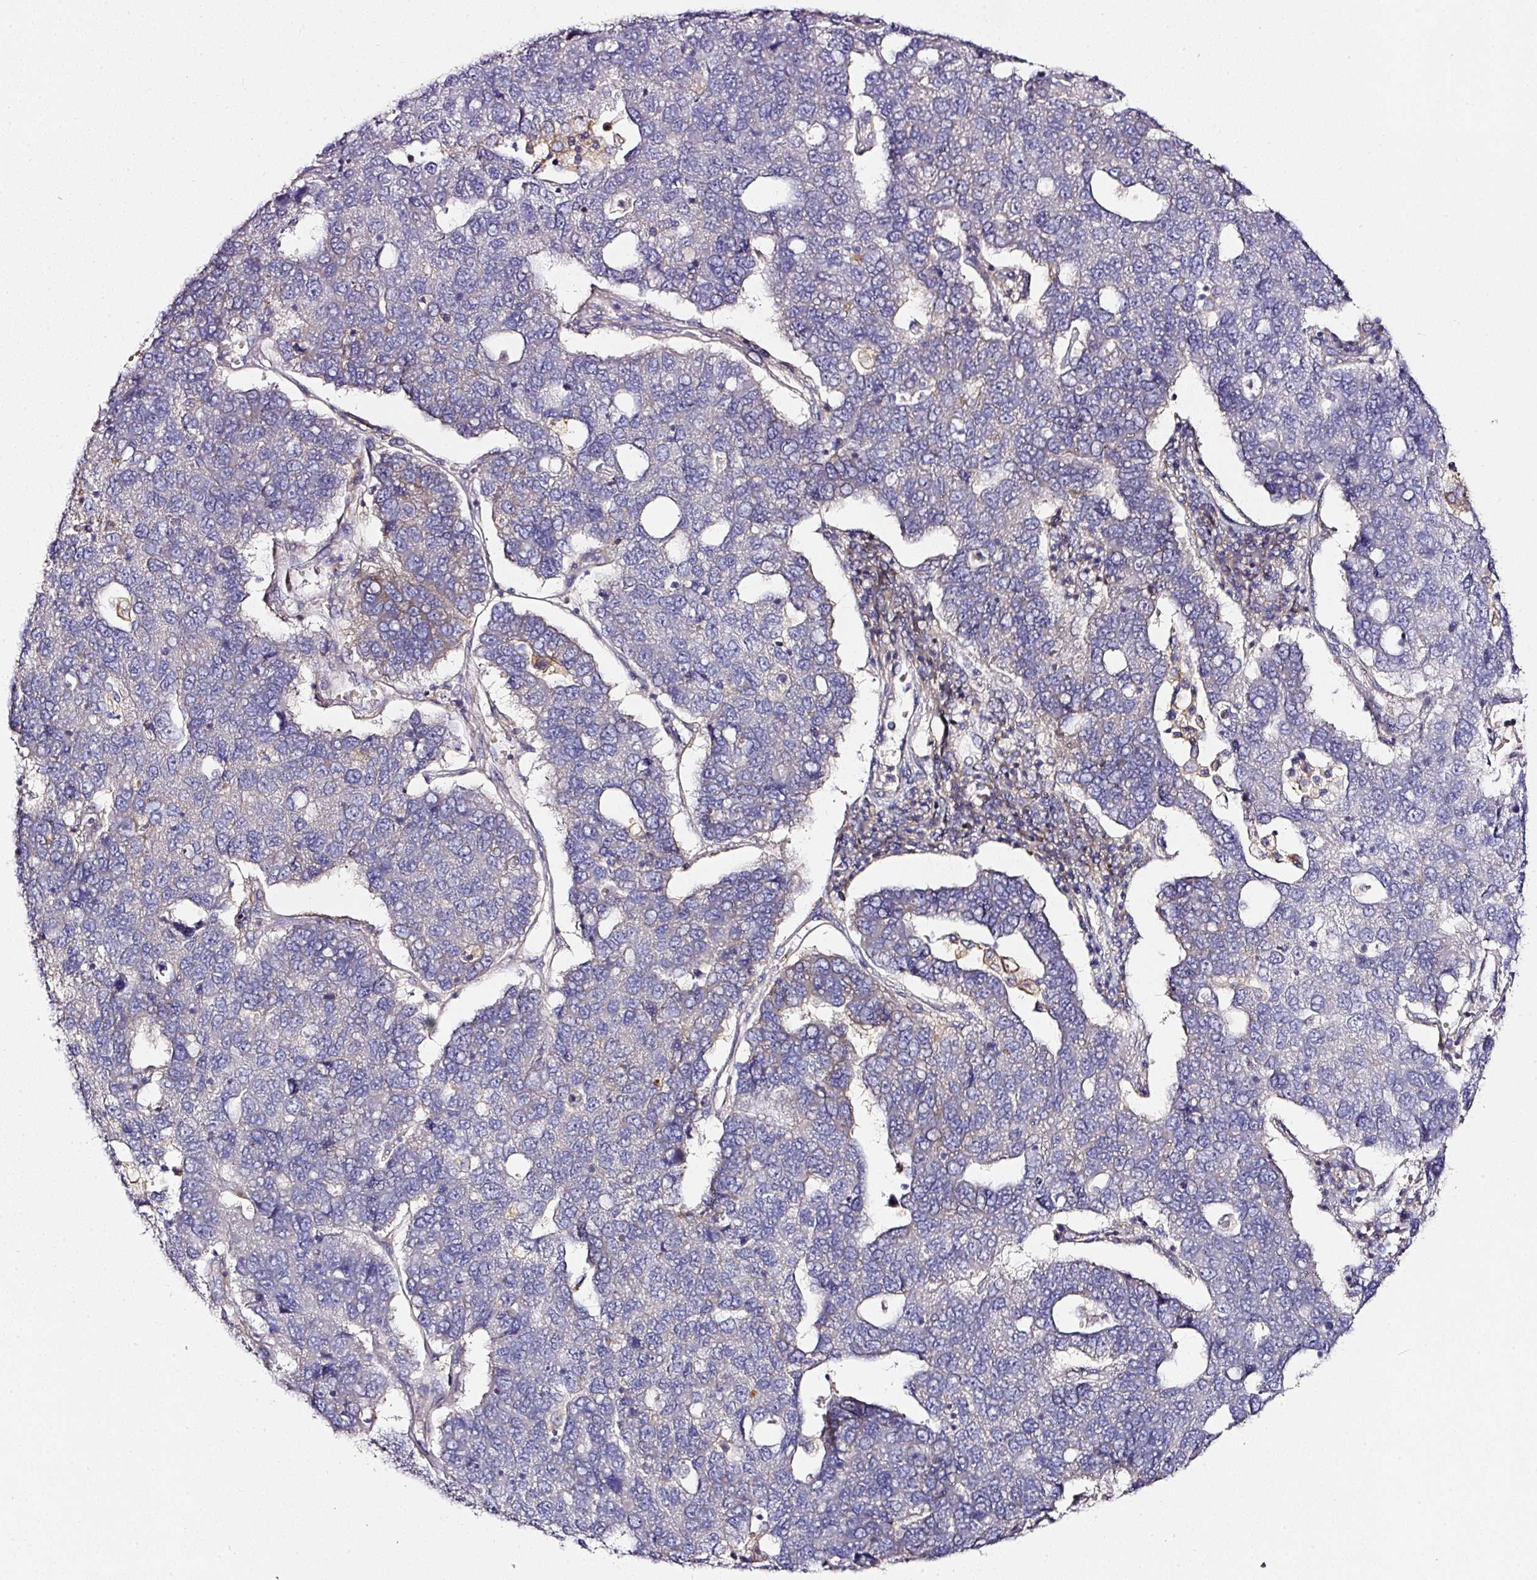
{"staining": {"intensity": "negative", "quantity": "none", "location": "none"}, "tissue": "pancreatic cancer", "cell_type": "Tumor cells", "image_type": "cancer", "snomed": [{"axis": "morphology", "description": "Adenocarcinoma, NOS"}, {"axis": "topography", "description": "Pancreas"}], "caption": "This micrograph is of pancreatic adenocarcinoma stained with IHC to label a protein in brown with the nuclei are counter-stained blue. There is no staining in tumor cells.", "gene": "CD47", "patient": {"sex": "female", "age": 61}}